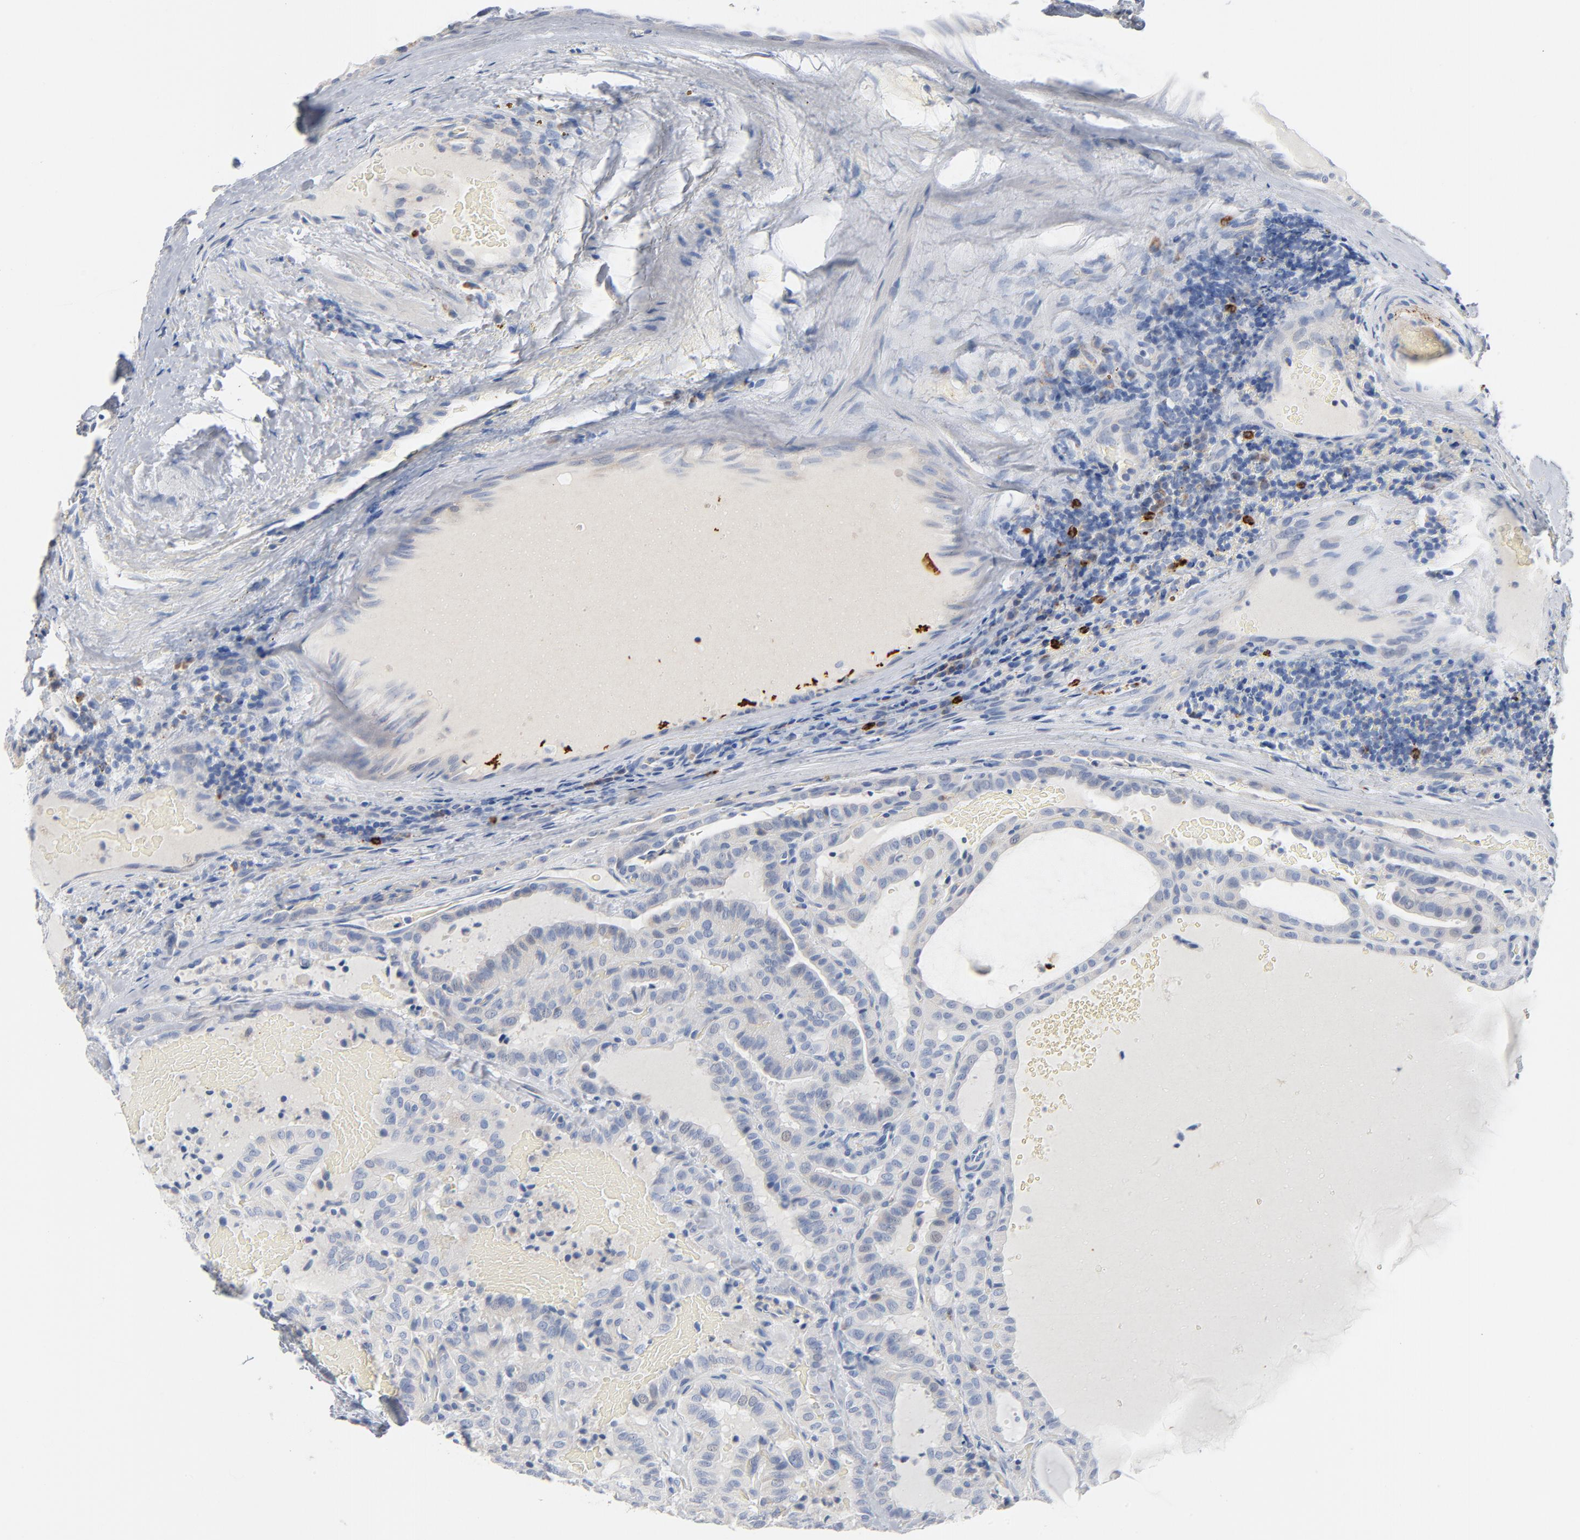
{"staining": {"intensity": "negative", "quantity": "none", "location": "none"}, "tissue": "thyroid cancer", "cell_type": "Tumor cells", "image_type": "cancer", "snomed": [{"axis": "morphology", "description": "Carcinoma, NOS"}, {"axis": "topography", "description": "Thyroid gland"}], "caption": "The photomicrograph exhibits no significant staining in tumor cells of thyroid cancer.", "gene": "GZMB", "patient": {"sex": "female", "age": 91}}